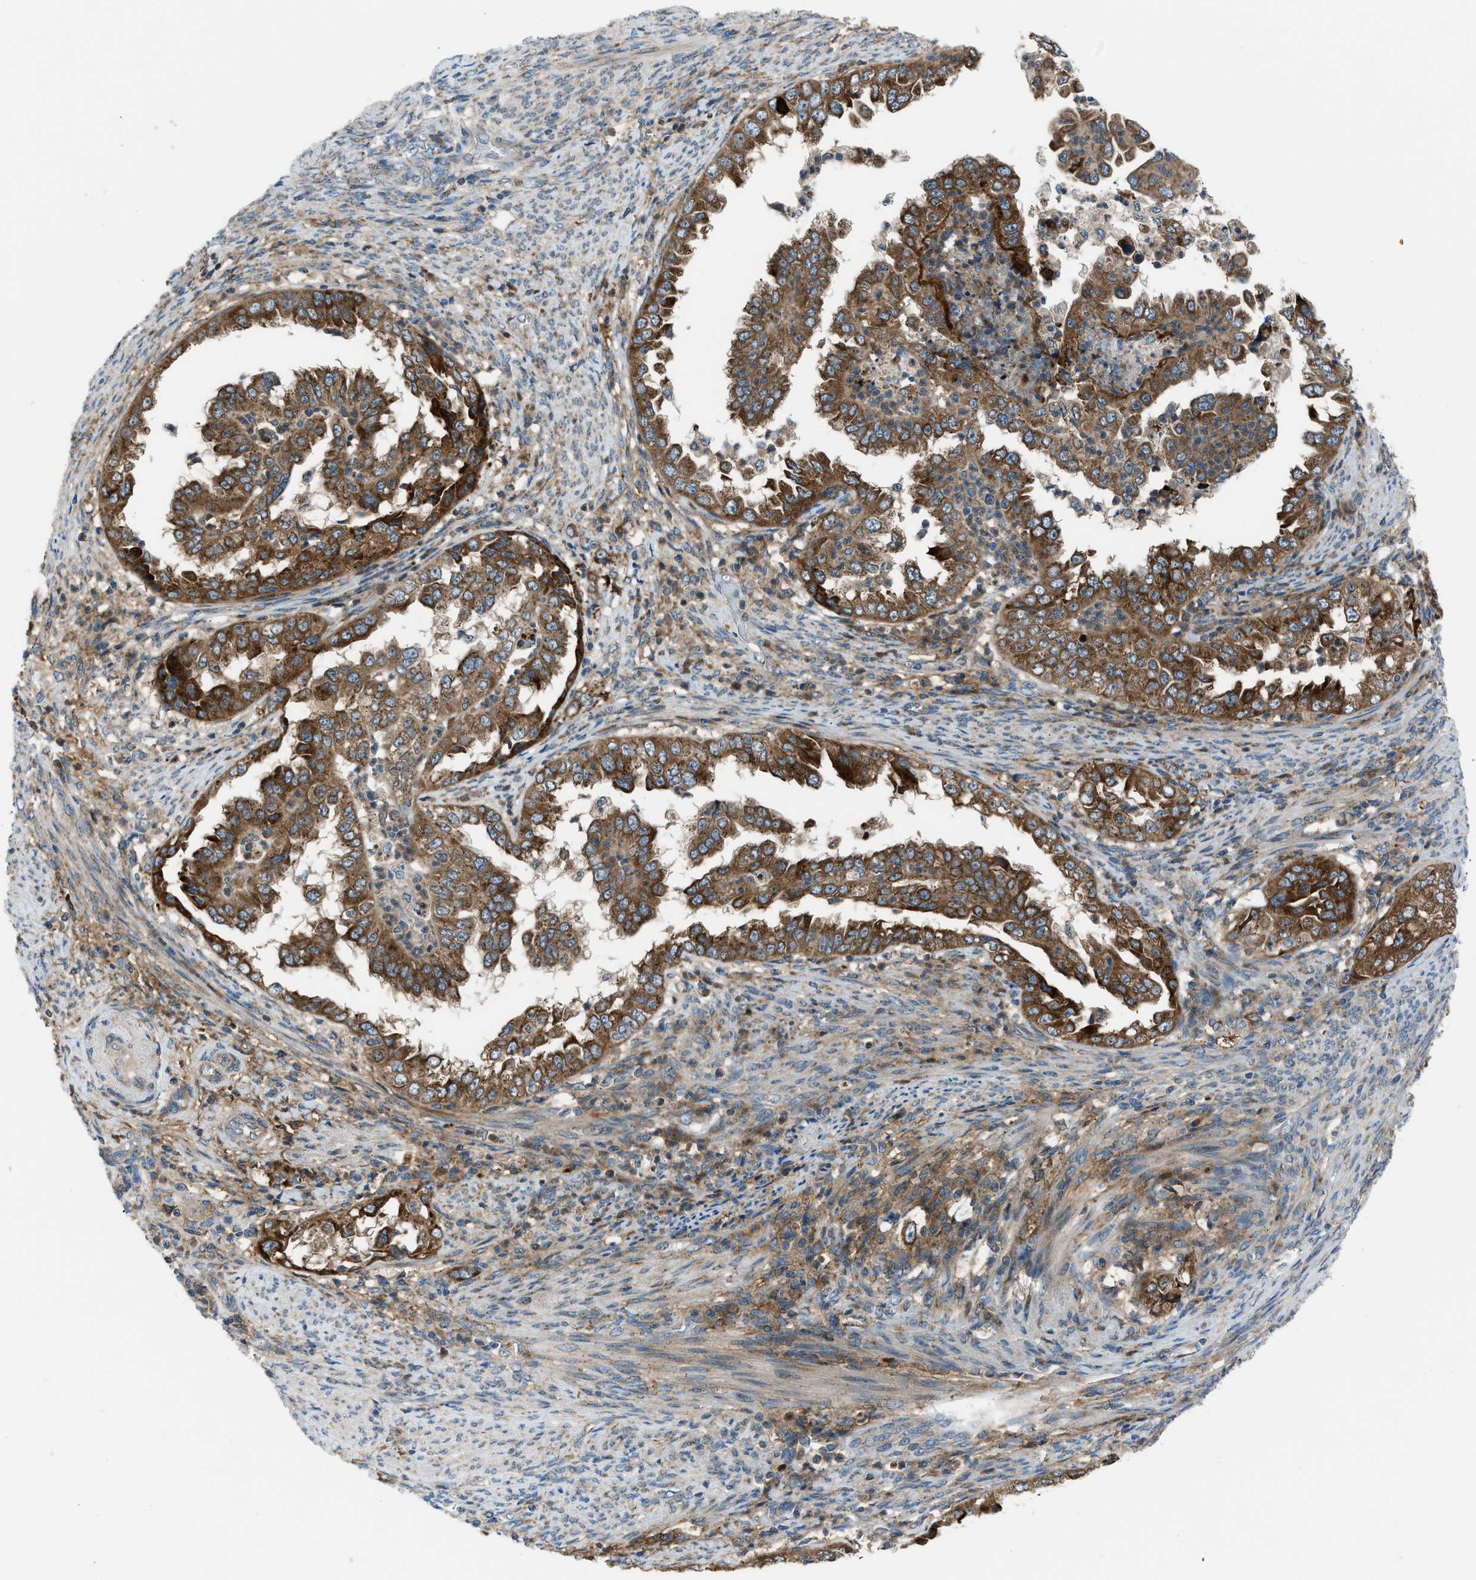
{"staining": {"intensity": "moderate", "quantity": ">75%", "location": "cytoplasmic/membranous"}, "tissue": "endometrial cancer", "cell_type": "Tumor cells", "image_type": "cancer", "snomed": [{"axis": "morphology", "description": "Adenocarcinoma, NOS"}, {"axis": "topography", "description": "Endometrium"}], "caption": "This is an image of immunohistochemistry staining of endometrial cancer, which shows moderate expression in the cytoplasmic/membranous of tumor cells.", "gene": "EDARADD", "patient": {"sex": "female", "age": 85}}